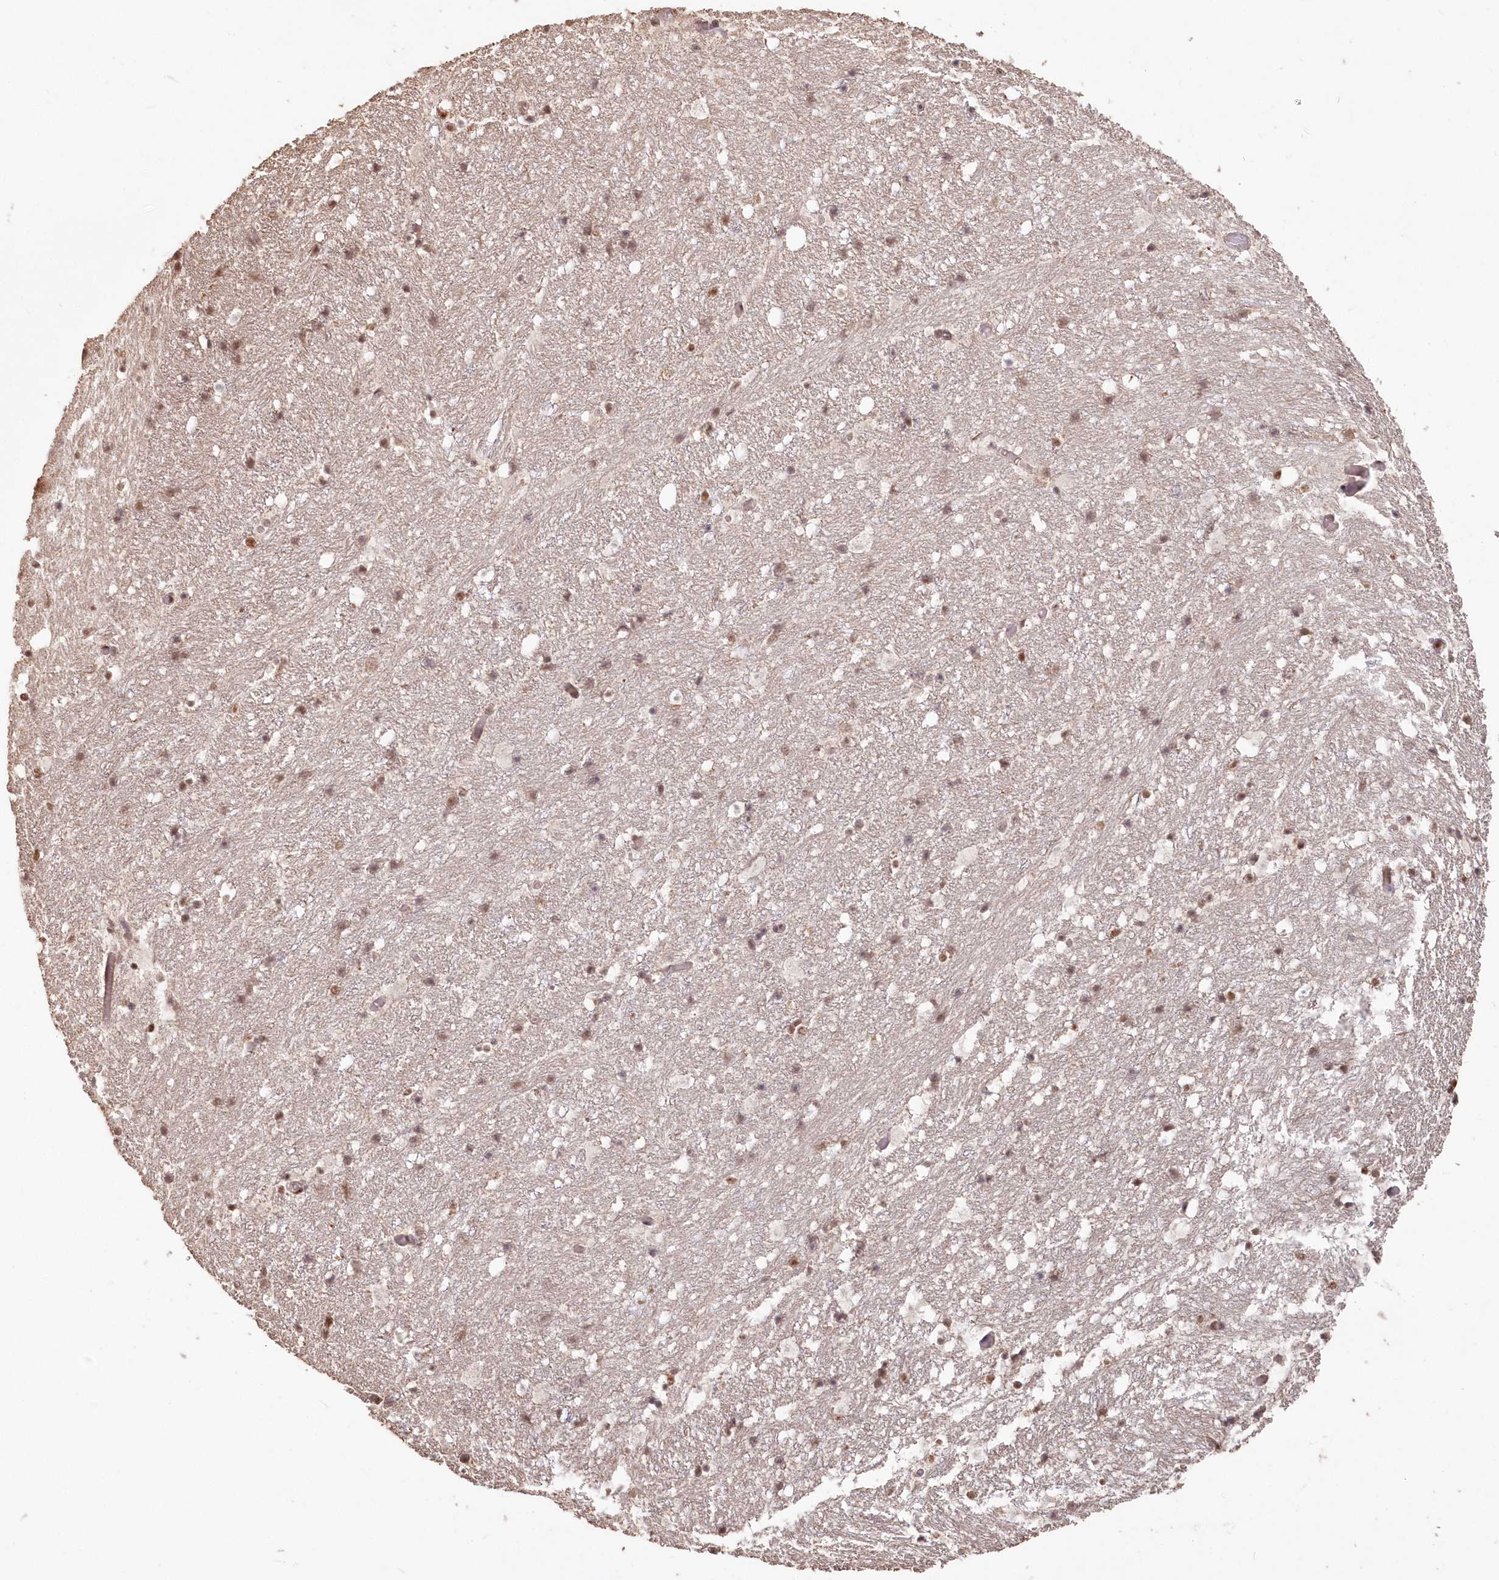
{"staining": {"intensity": "moderate", "quantity": ">75%", "location": "nuclear"}, "tissue": "hippocampus", "cell_type": "Glial cells", "image_type": "normal", "snomed": [{"axis": "morphology", "description": "Normal tissue, NOS"}, {"axis": "topography", "description": "Hippocampus"}], "caption": "Protein positivity by IHC exhibits moderate nuclear positivity in about >75% of glial cells in benign hippocampus. (Brightfield microscopy of DAB IHC at high magnification).", "gene": "PDS5A", "patient": {"sex": "female", "age": 52}}